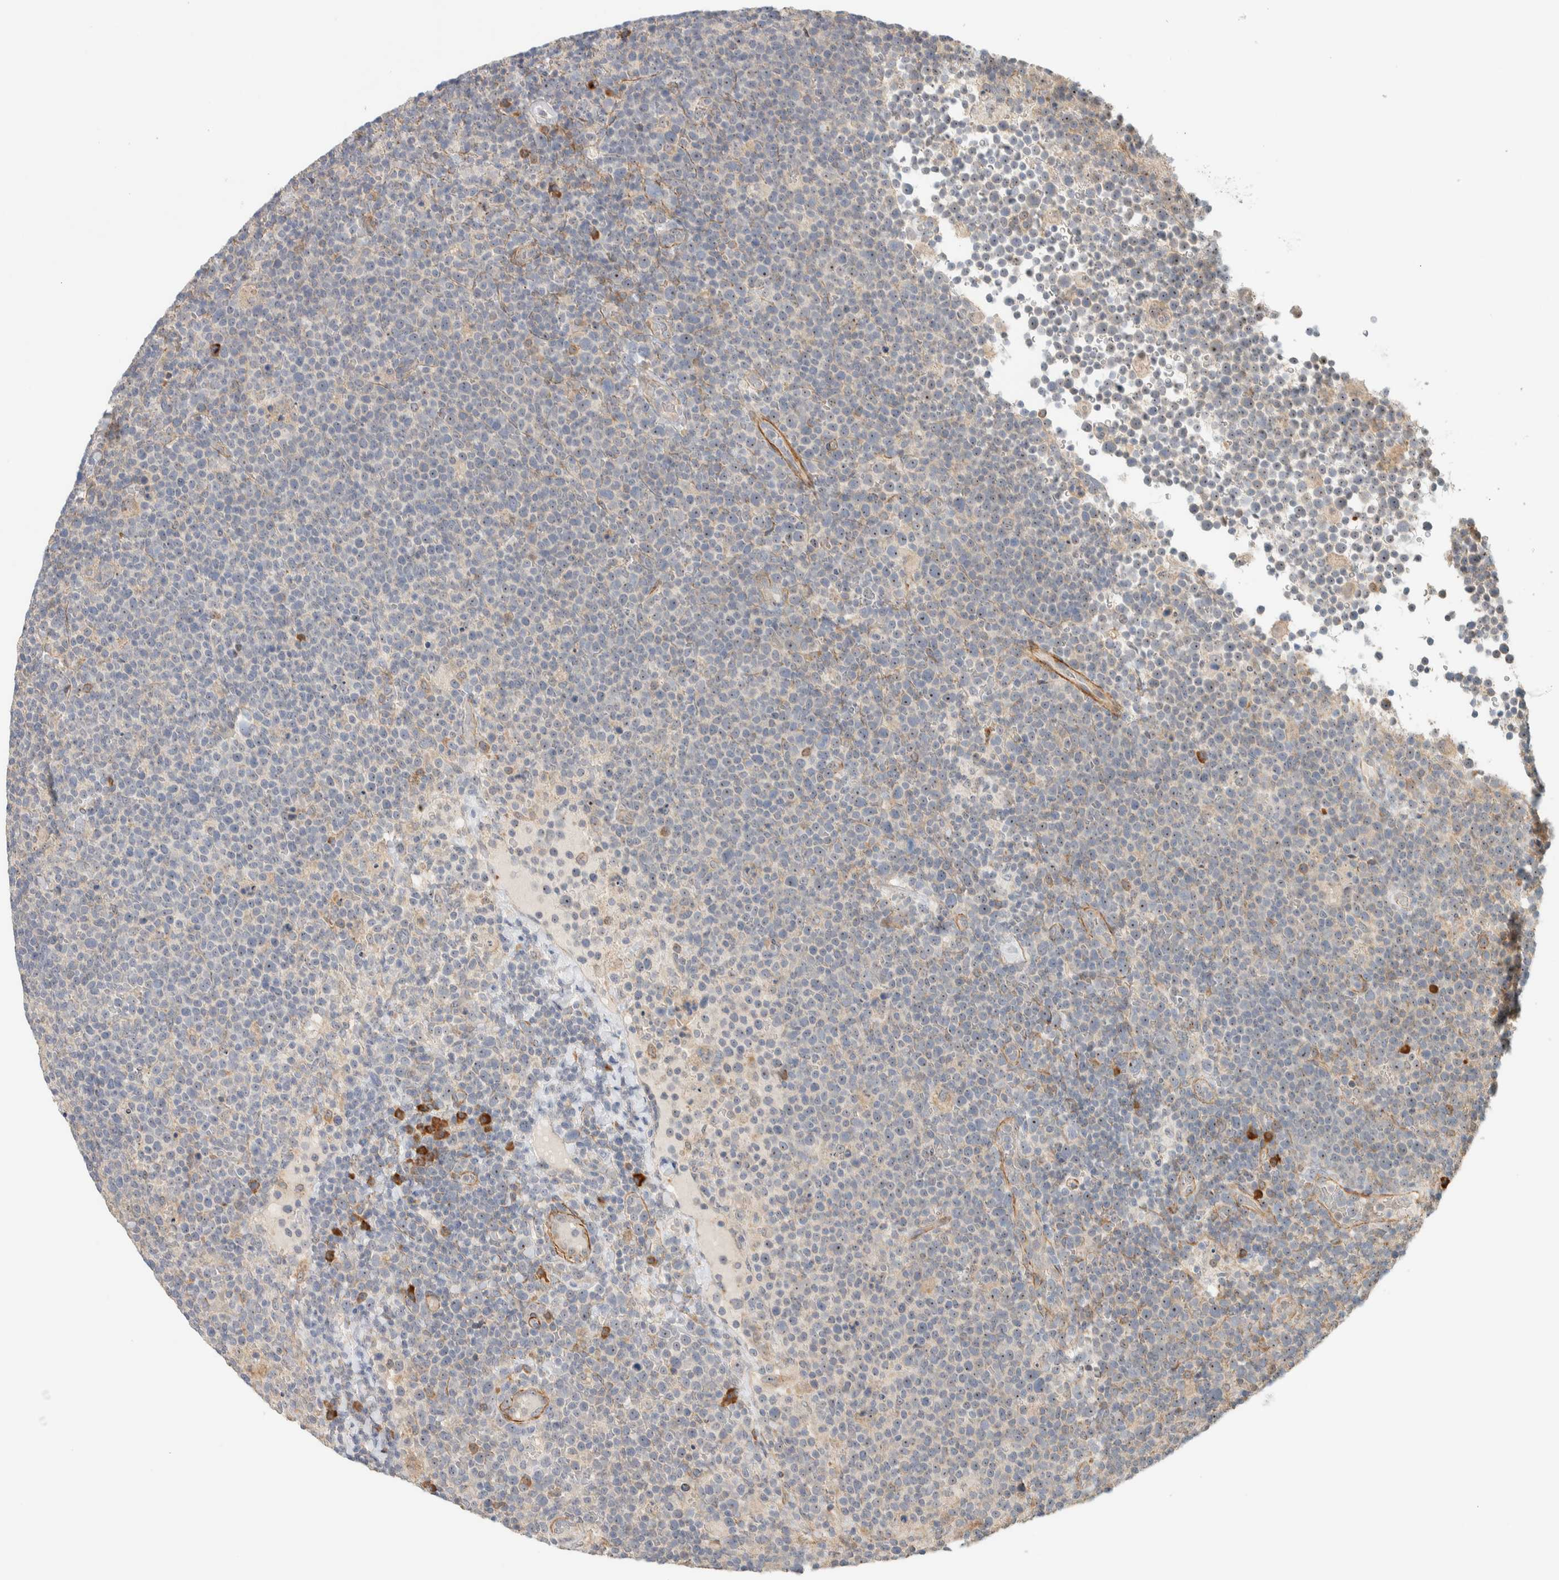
{"staining": {"intensity": "negative", "quantity": "none", "location": "none"}, "tissue": "lymphoma", "cell_type": "Tumor cells", "image_type": "cancer", "snomed": [{"axis": "morphology", "description": "Malignant lymphoma, non-Hodgkin's type, High grade"}, {"axis": "topography", "description": "Lymph node"}], "caption": "Tumor cells show no significant positivity in lymphoma. (DAB immunohistochemistry (IHC) with hematoxylin counter stain).", "gene": "KLHL40", "patient": {"sex": "male", "age": 61}}